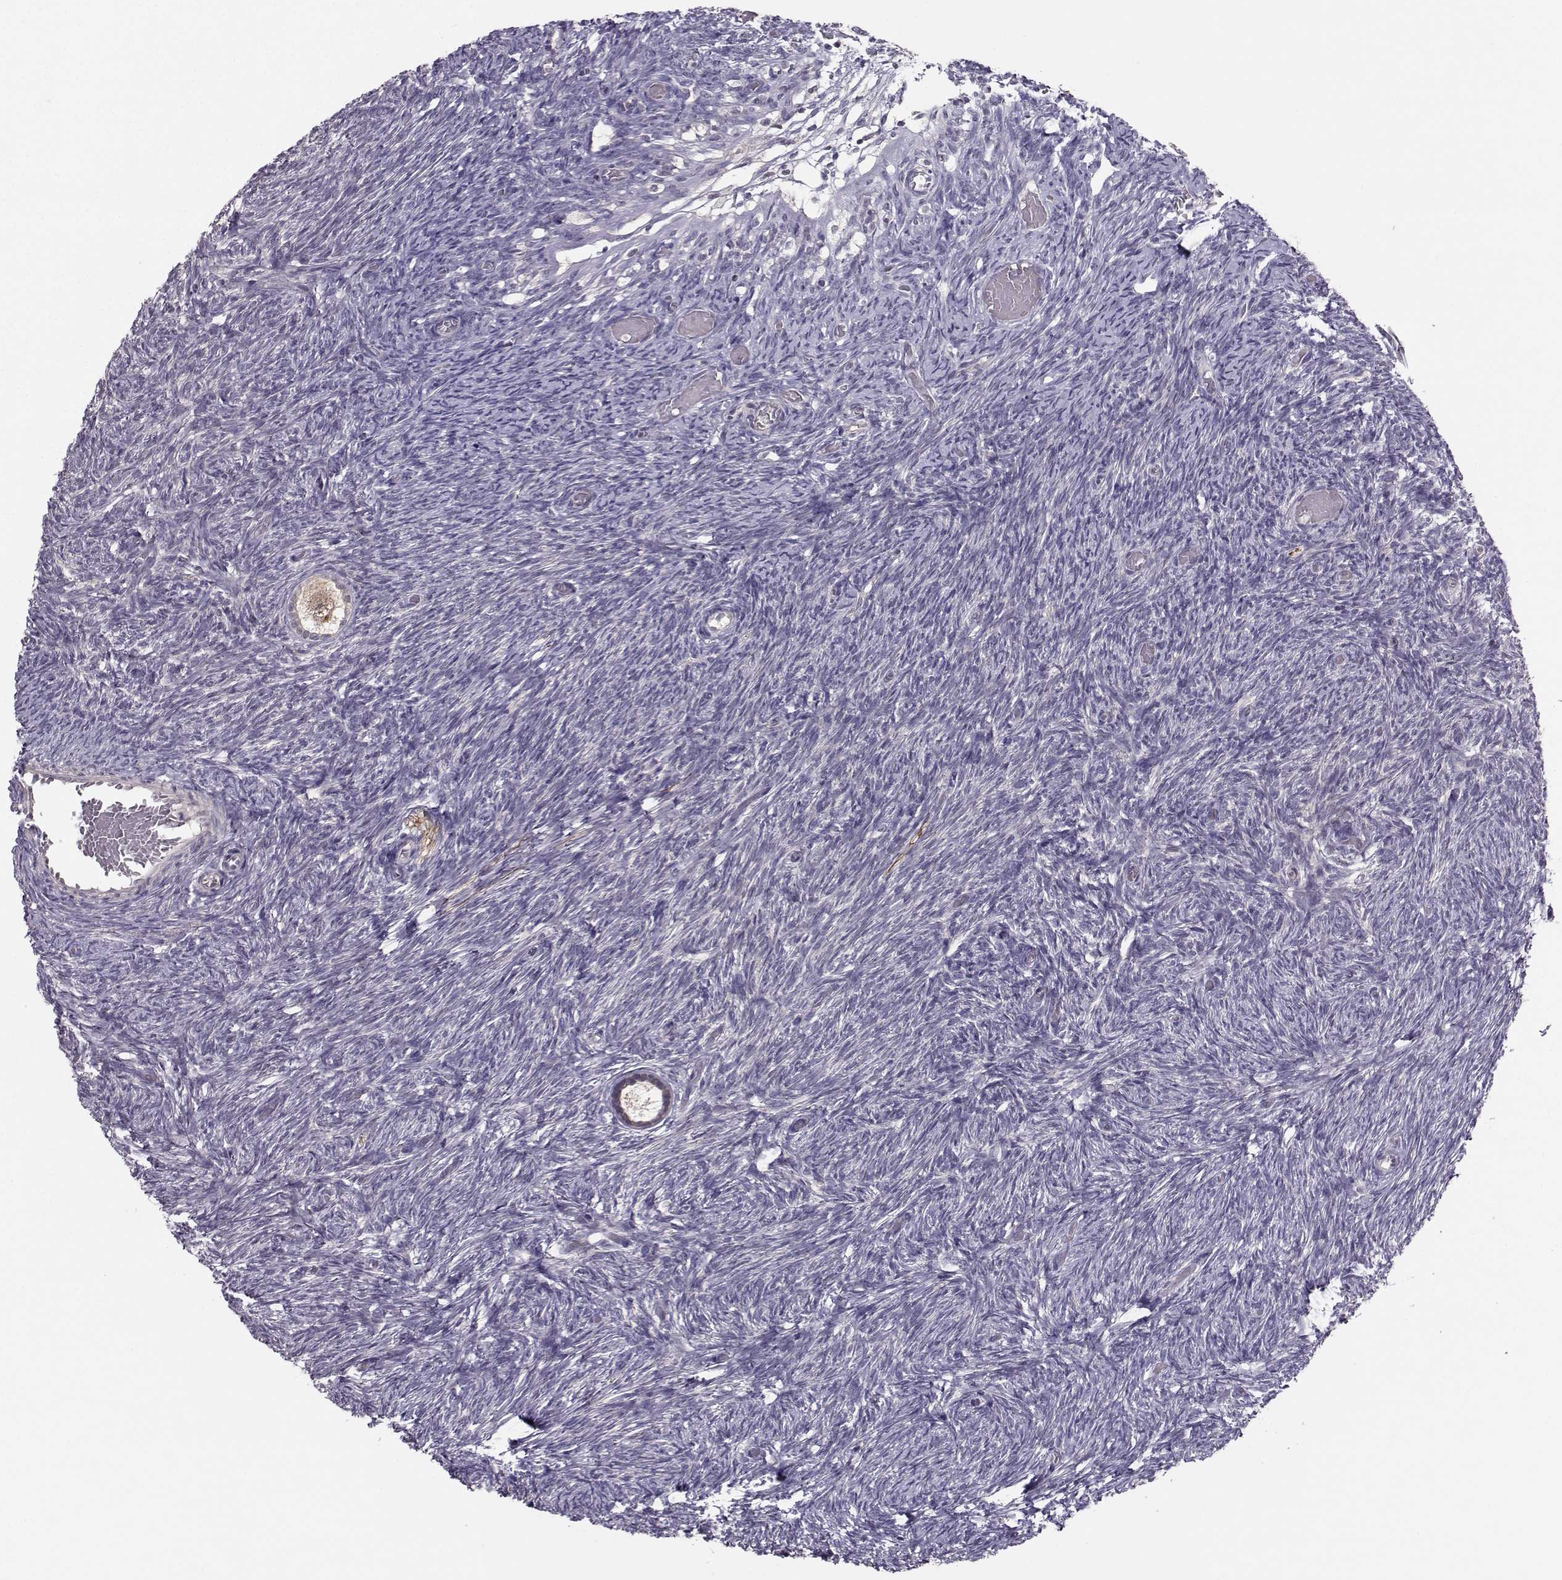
{"staining": {"intensity": "negative", "quantity": "none", "location": "none"}, "tissue": "ovary", "cell_type": "Follicle cells", "image_type": "normal", "snomed": [{"axis": "morphology", "description": "Normal tissue, NOS"}, {"axis": "topography", "description": "Ovary"}], "caption": "Image shows no significant protein positivity in follicle cells of unremarkable ovary.", "gene": "PKP2", "patient": {"sex": "female", "age": 39}}